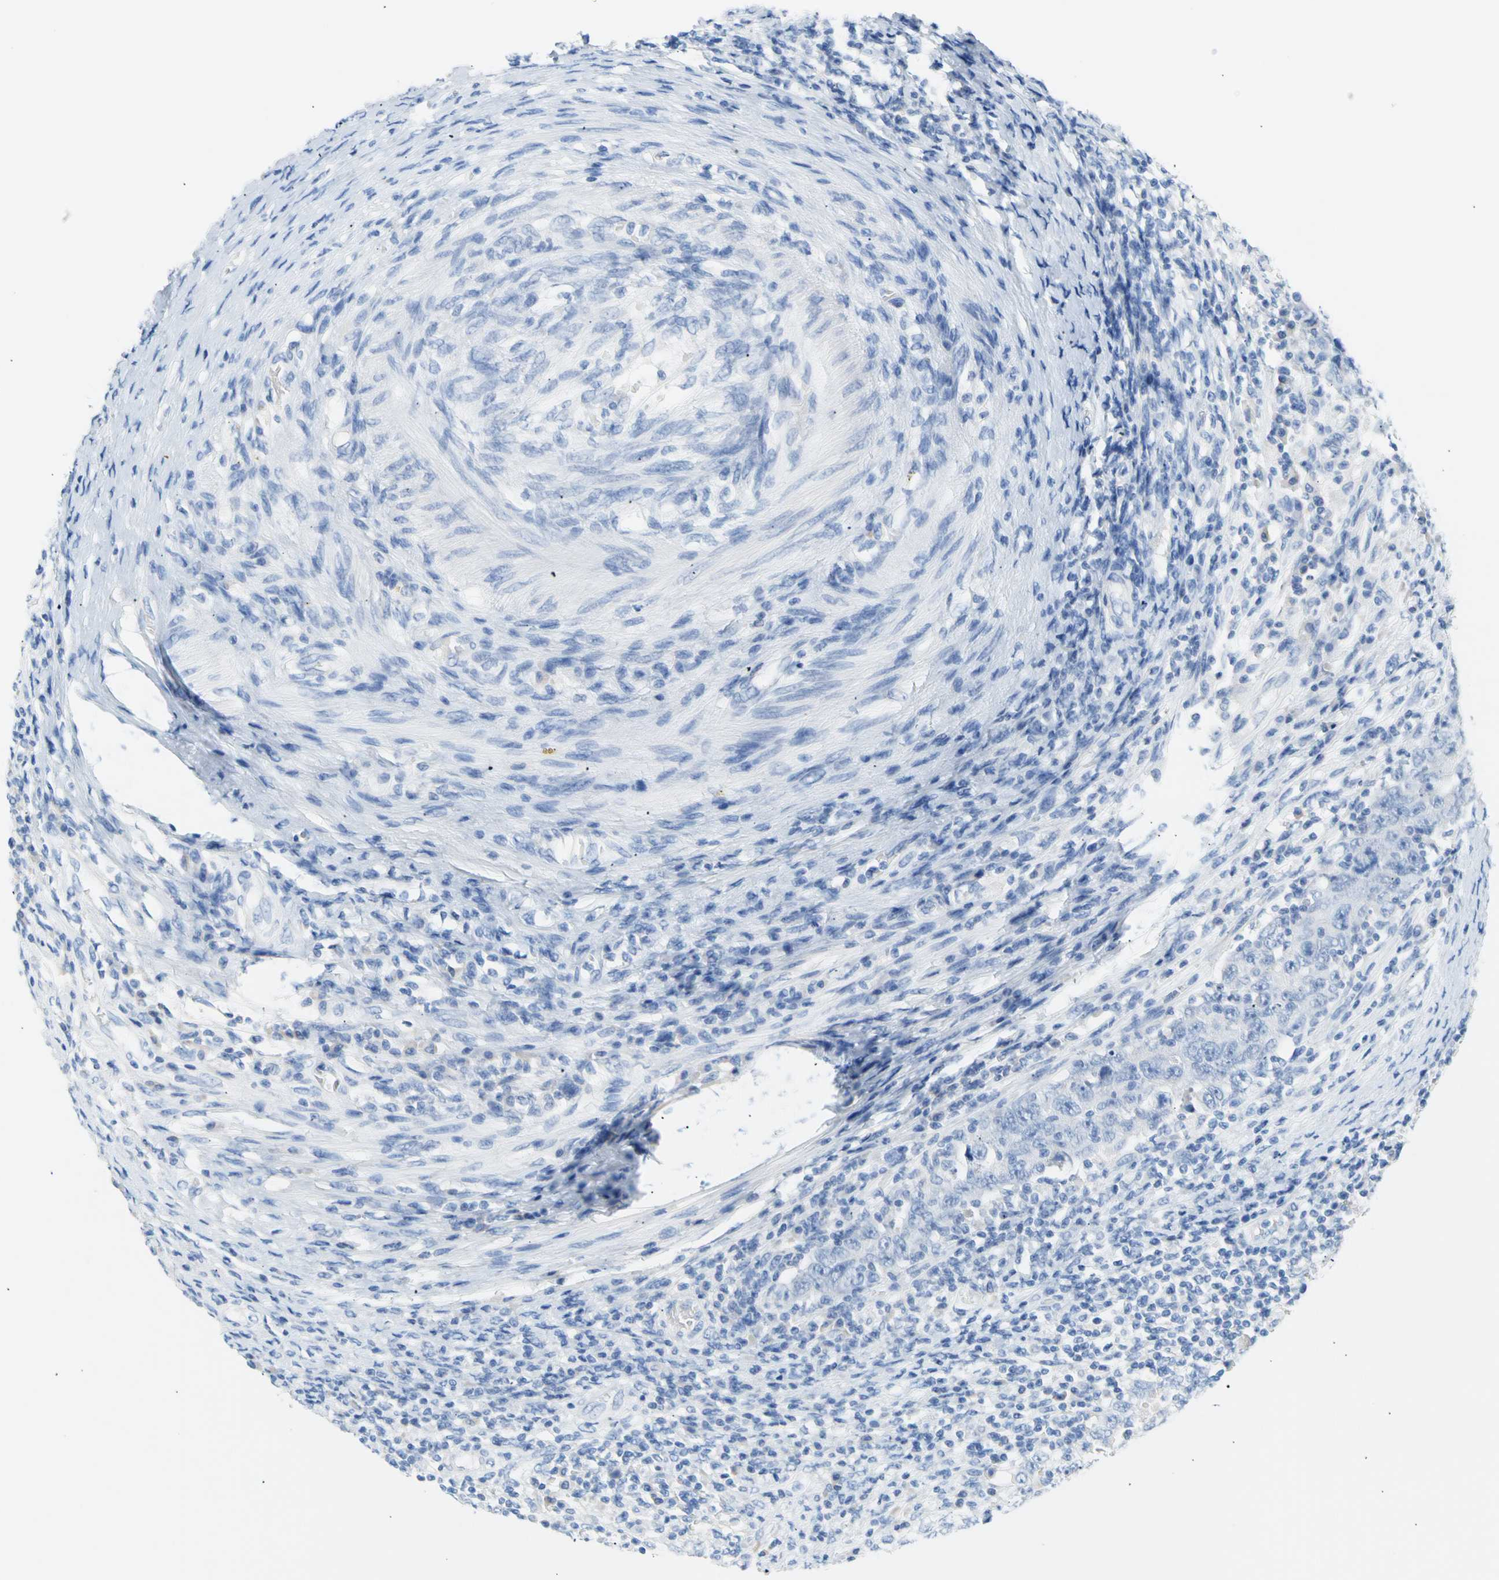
{"staining": {"intensity": "negative", "quantity": "none", "location": "none"}, "tissue": "testis cancer", "cell_type": "Tumor cells", "image_type": "cancer", "snomed": [{"axis": "morphology", "description": "Carcinoma, Embryonal, NOS"}, {"axis": "topography", "description": "Testis"}], "caption": "There is no significant expression in tumor cells of testis cancer.", "gene": "CEL", "patient": {"sex": "male", "age": 26}}